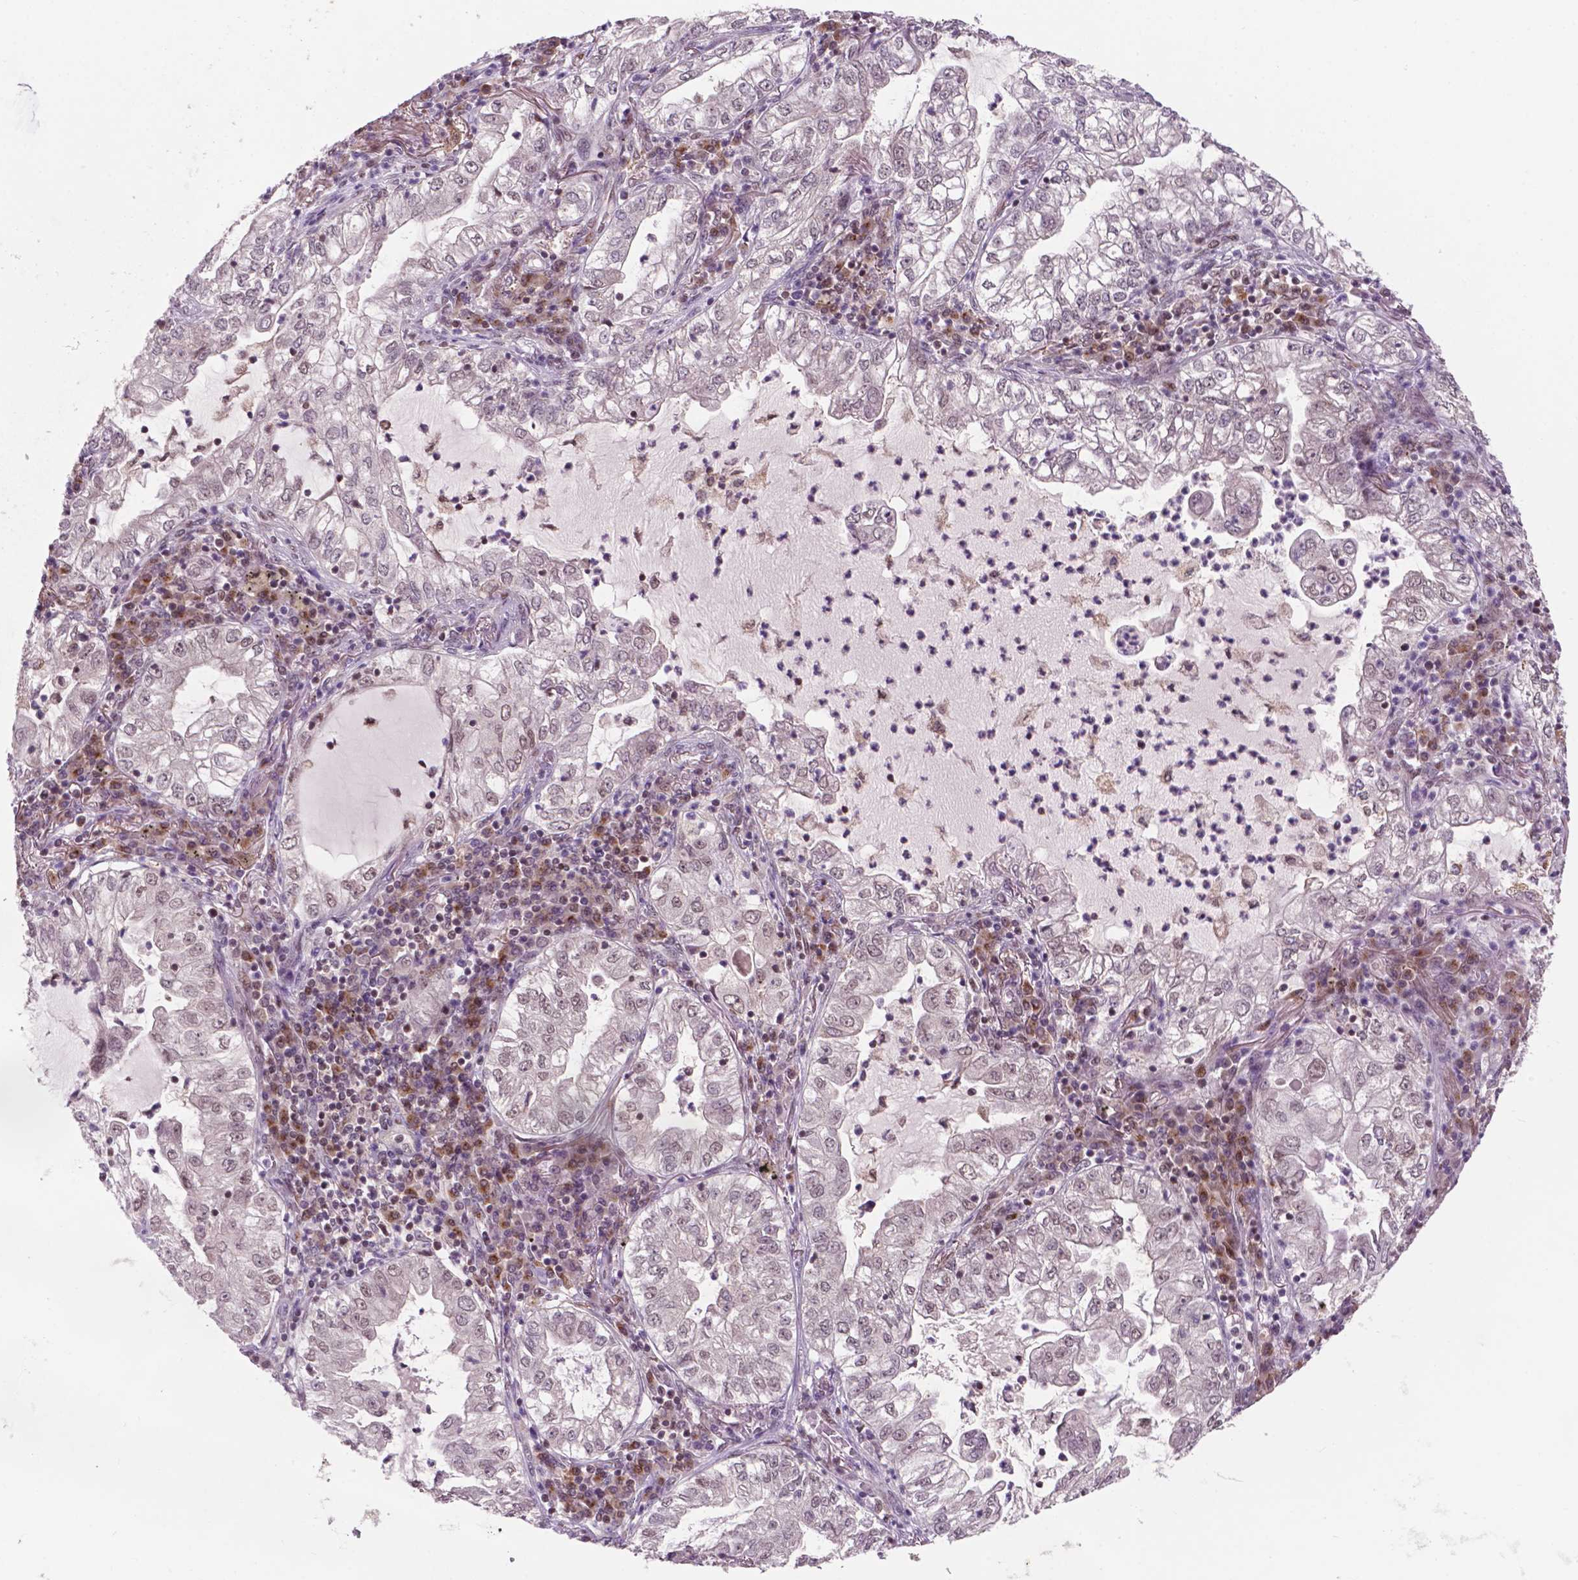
{"staining": {"intensity": "weak", "quantity": "<25%", "location": "nuclear"}, "tissue": "lung cancer", "cell_type": "Tumor cells", "image_type": "cancer", "snomed": [{"axis": "morphology", "description": "Adenocarcinoma, NOS"}, {"axis": "topography", "description": "Lung"}], "caption": "Lung cancer (adenocarcinoma) was stained to show a protein in brown. There is no significant expression in tumor cells.", "gene": "PER2", "patient": {"sex": "female", "age": 73}}